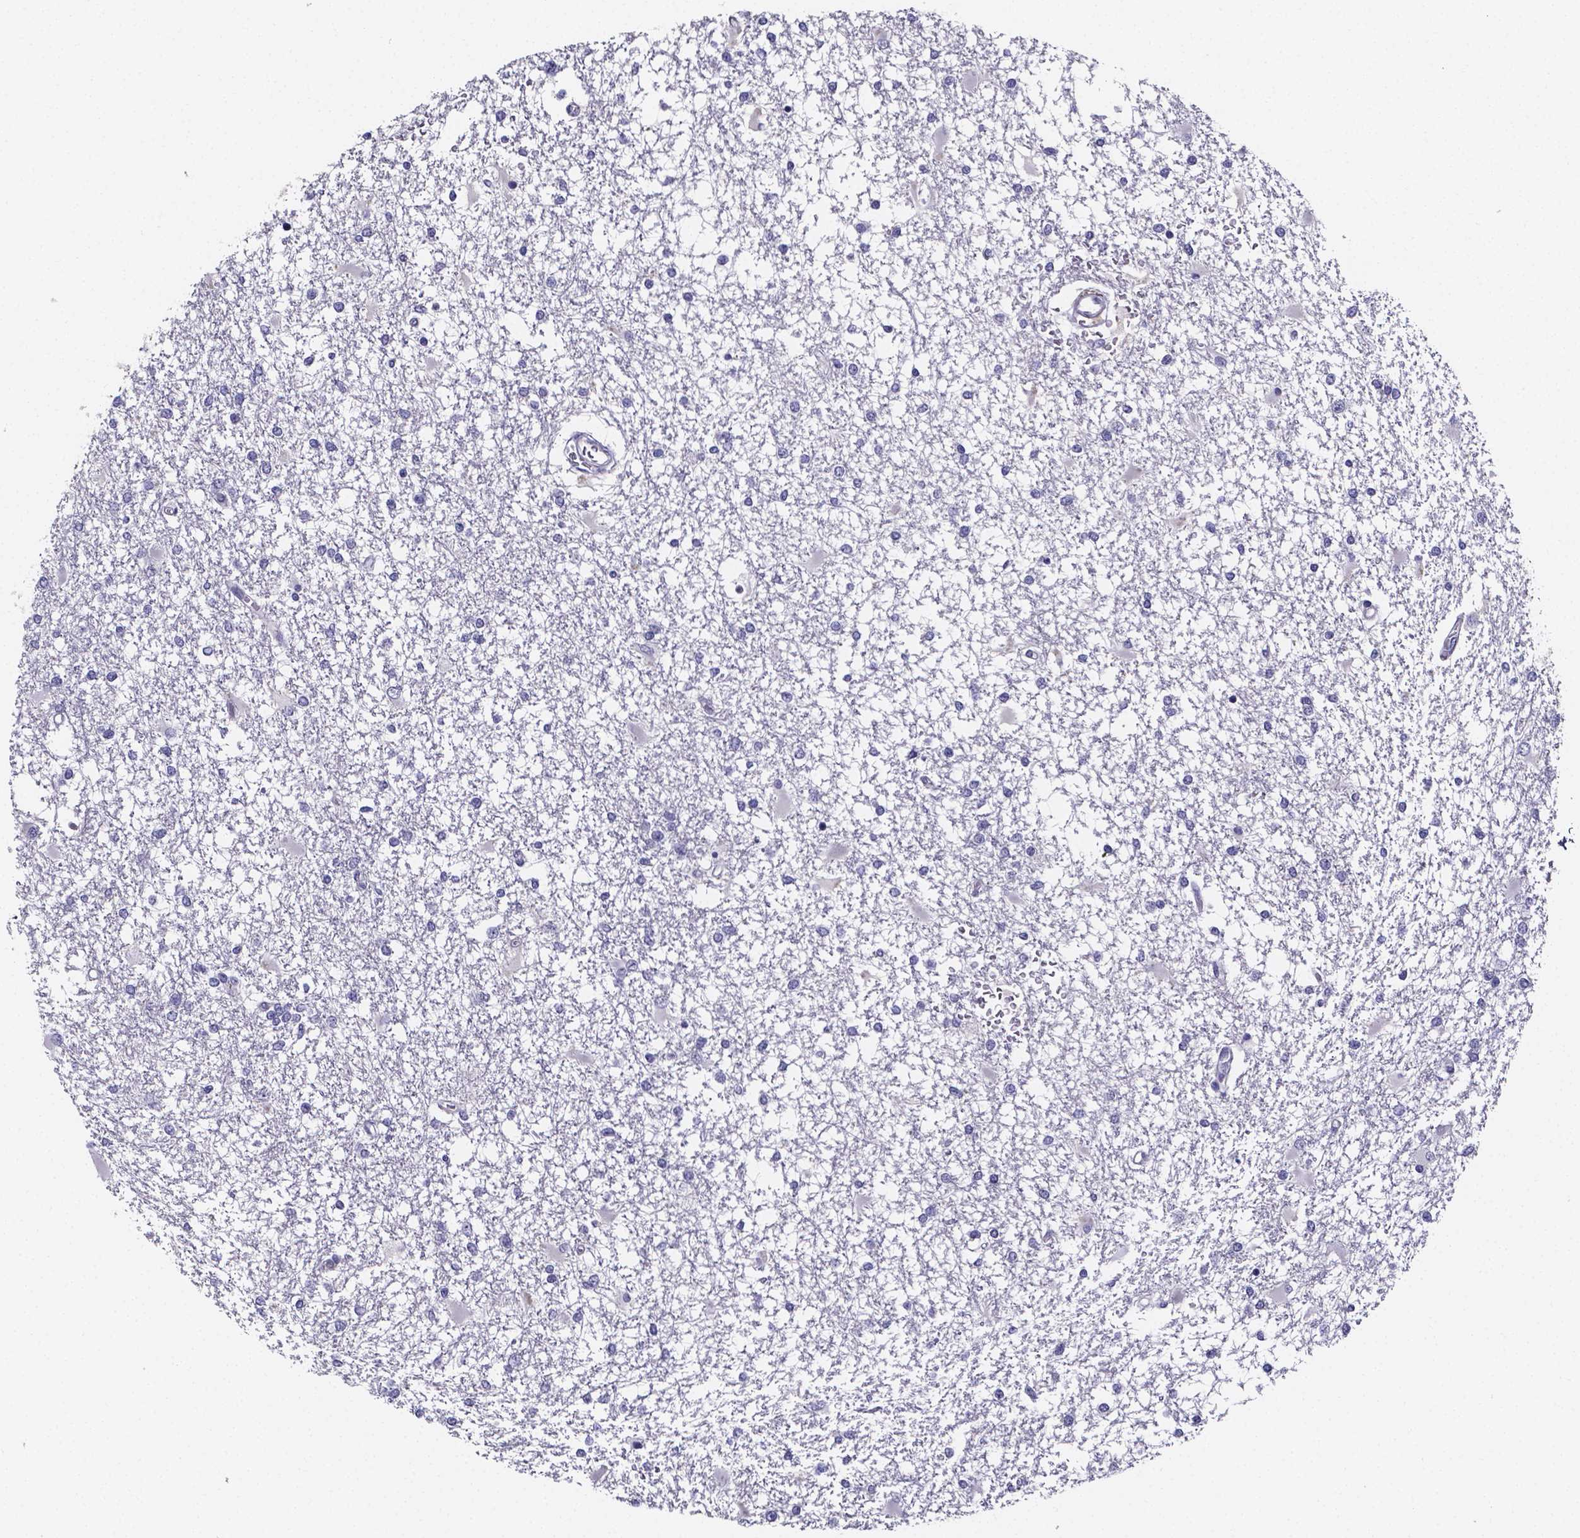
{"staining": {"intensity": "negative", "quantity": "none", "location": "none"}, "tissue": "glioma", "cell_type": "Tumor cells", "image_type": "cancer", "snomed": [{"axis": "morphology", "description": "Glioma, malignant, High grade"}, {"axis": "topography", "description": "Cerebral cortex"}], "caption": "DAB (3,3'-diaminobenzidine) immunohistochemical staining of human glioma exhibits no significant expression in tumor cells.", "gene": "IZUMO1", "patient": {"sex": "male", "age": 79}}